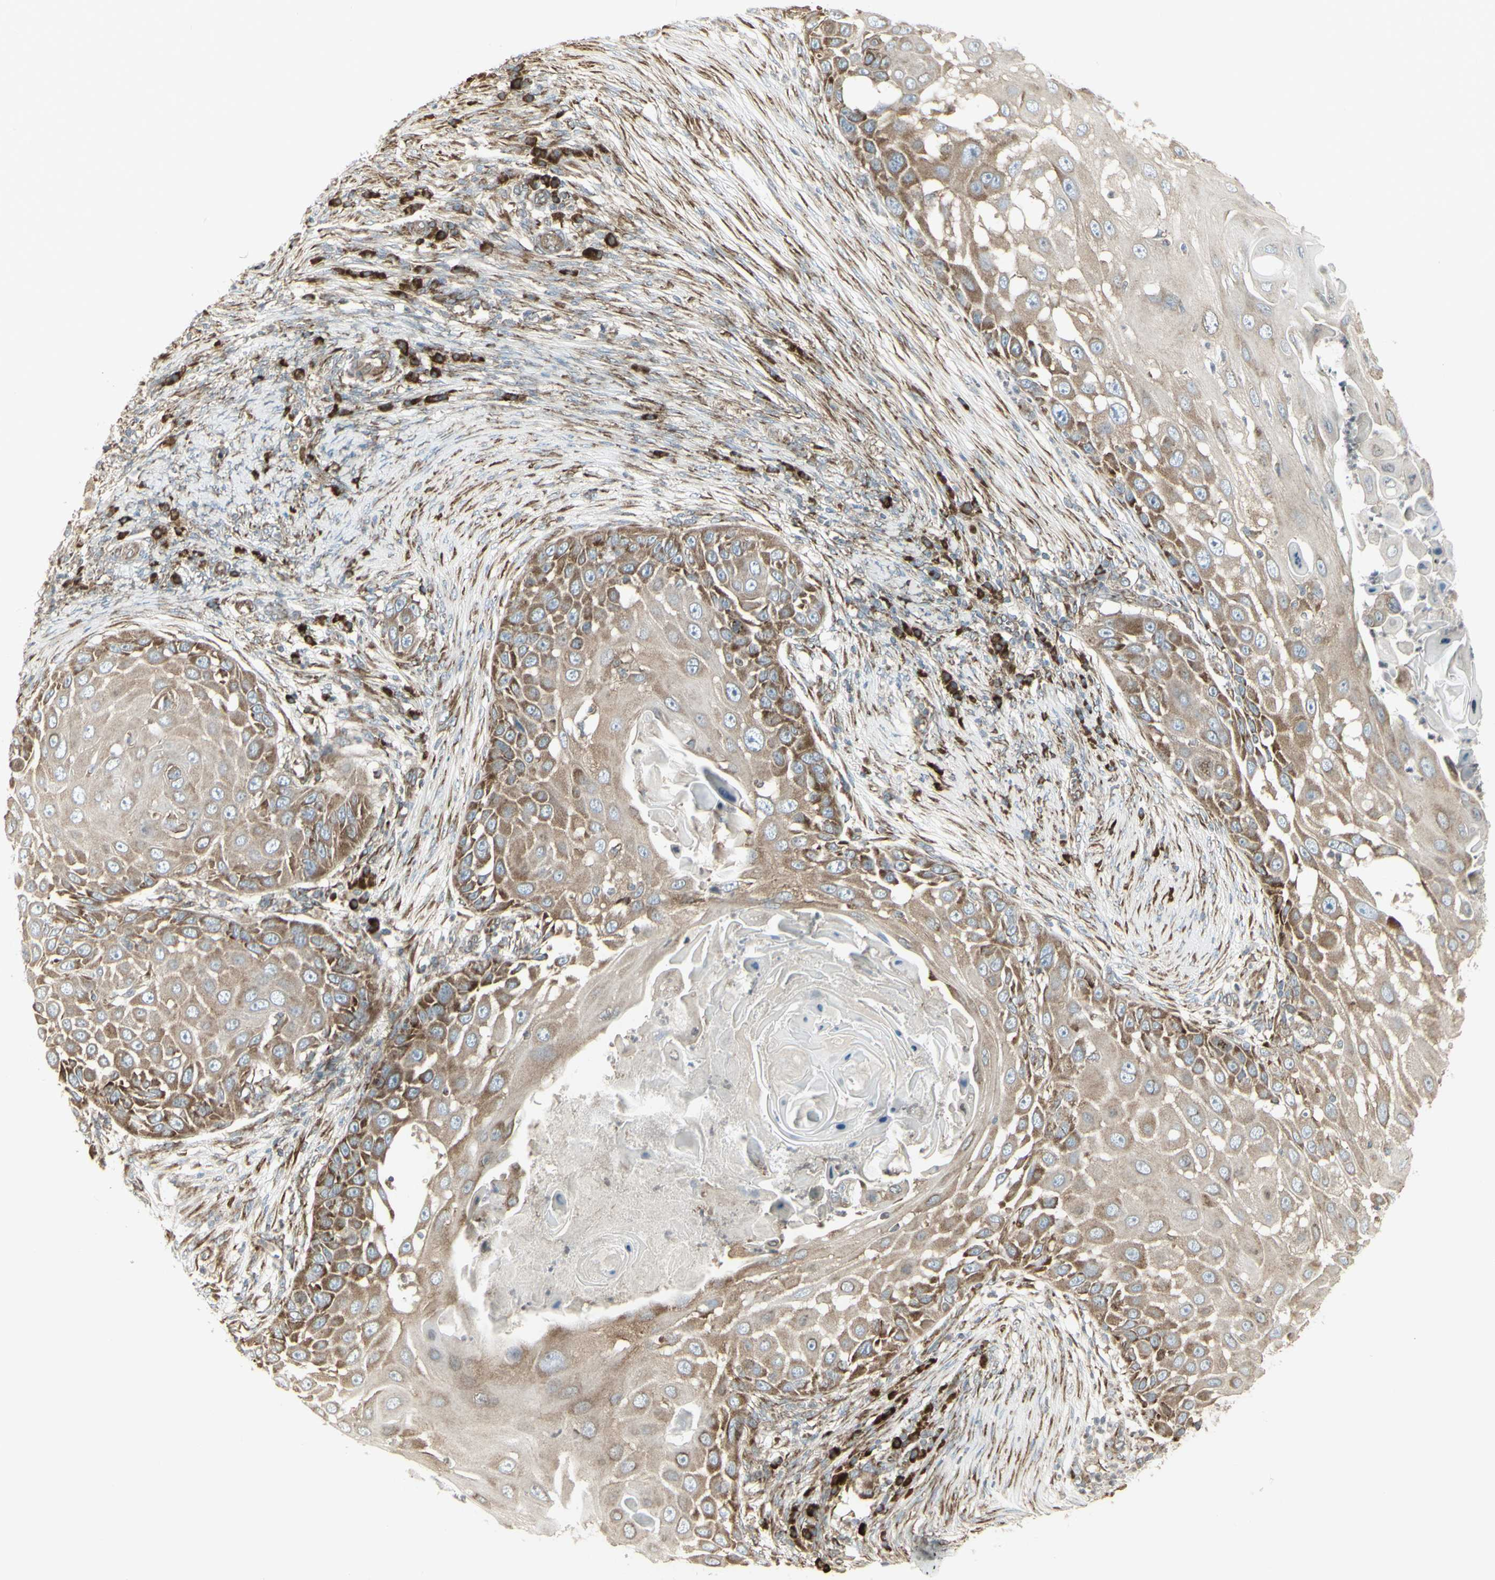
{"staining": {"intensity": "moderate", "quantity": ">75%", "location": "cytoplasmic/membranous"}, "tissue": "skin cancer", "cell_type": "Tumor cells", "image_type": "cancer", "snomed": [{"axis": "morphology", "description": "Squamous cell carcinoma, NOS"}, {"axis": "topography", "description": "Skin"}], "caption": "IHC photomicrograph of neoplastic tissue: human skin squamous cell carcinoma stained using immunohistochemistry (IHC) shows medium levels of moderate protein expression localized specifically in the cytoplasmic/membranous of tumor cells, appearing as a cytoplasmic/membranous brown color.", "gene": "FKBP3", "patient": {"sex": "female", "age": 44}}